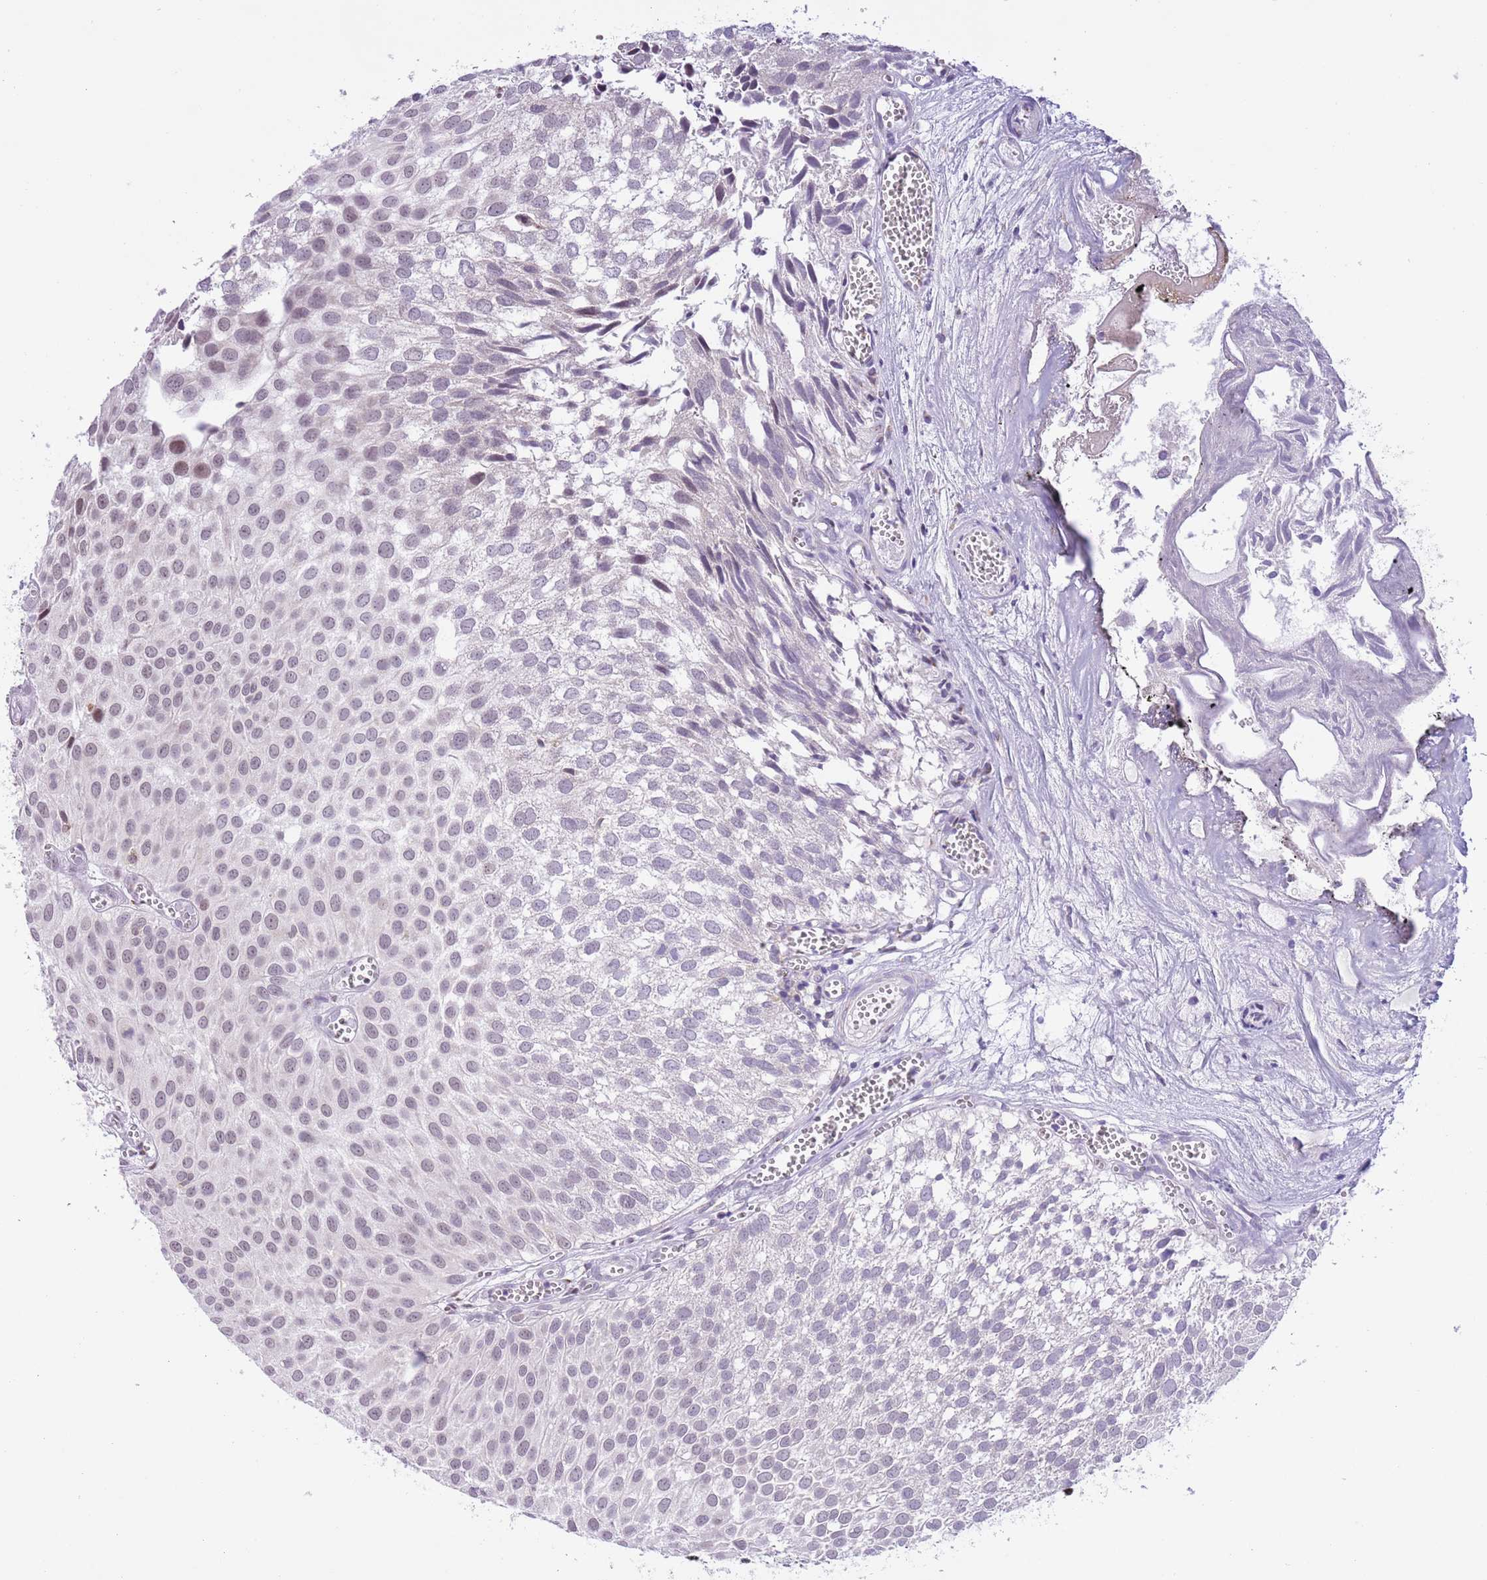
{"staining": {"intensity": "weak", "quantity": "<25%", "location": "nuclear"}, "tissue": "urothelial cancer", "cell_type": "Tumor cells", "image_type": "cancer", "snomed": [{"axis": "morphology", "description": "Urothelial carcinoma, Low grade"}, {"axis": "topography", "description": "Urinary bladder"}], "caption": "A high-resolution image shows immunohistochemistry staining of low-grade urothelial carcinoma, which displays no significant positivity in tumor cells.", "gene": "ZNF576", "patient": {"sex": "male", "age": 88}}